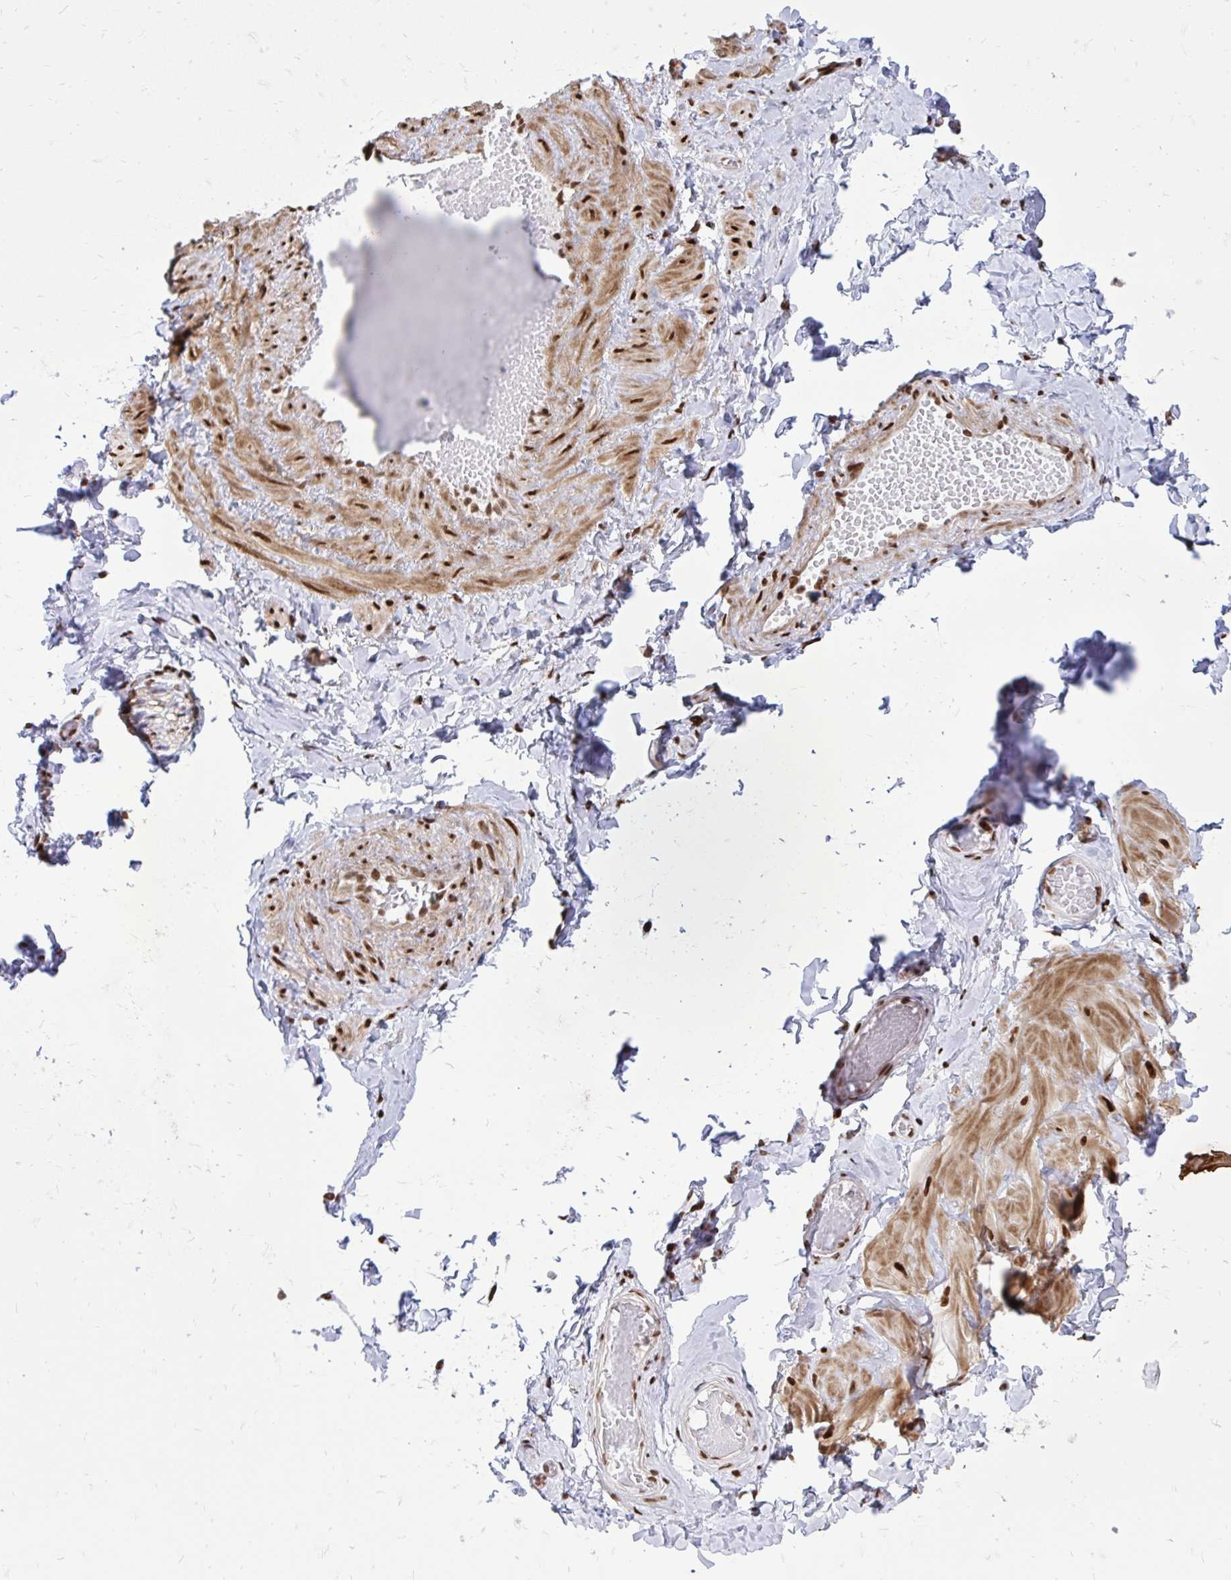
{"staining": {"intensity": "strong", "quantity": ">75%", "location": "nuclear"}, "tissue": "soft tissue", "cell_type": "Fibroblasts", "image_type": "normal", "snomed": [{"axis": "morphology", "description": "Normal tissue, NOS"}, {"axis": "topography", "description": "Soft tissue"}, {"axis": "topography", "description": "Adipose tissue"}, {"axis": "topography", "description": "Vascular tissue"}, {"axis": "topography", "description": "Peripheral nerve tissue"}], "caption": "IHC staining of benign soft tissue, which demonstrates high levels of strong nuclear positivity in approximately >75% of fibroblasts indicating strong nuclear protein expression. The staining was performed using DAB (brown) for protein detection and nuclei were counterstained in hematoxylin (blue).", "gene": "TBL1Y", "patient": {"sex": "male", "age": 29}}